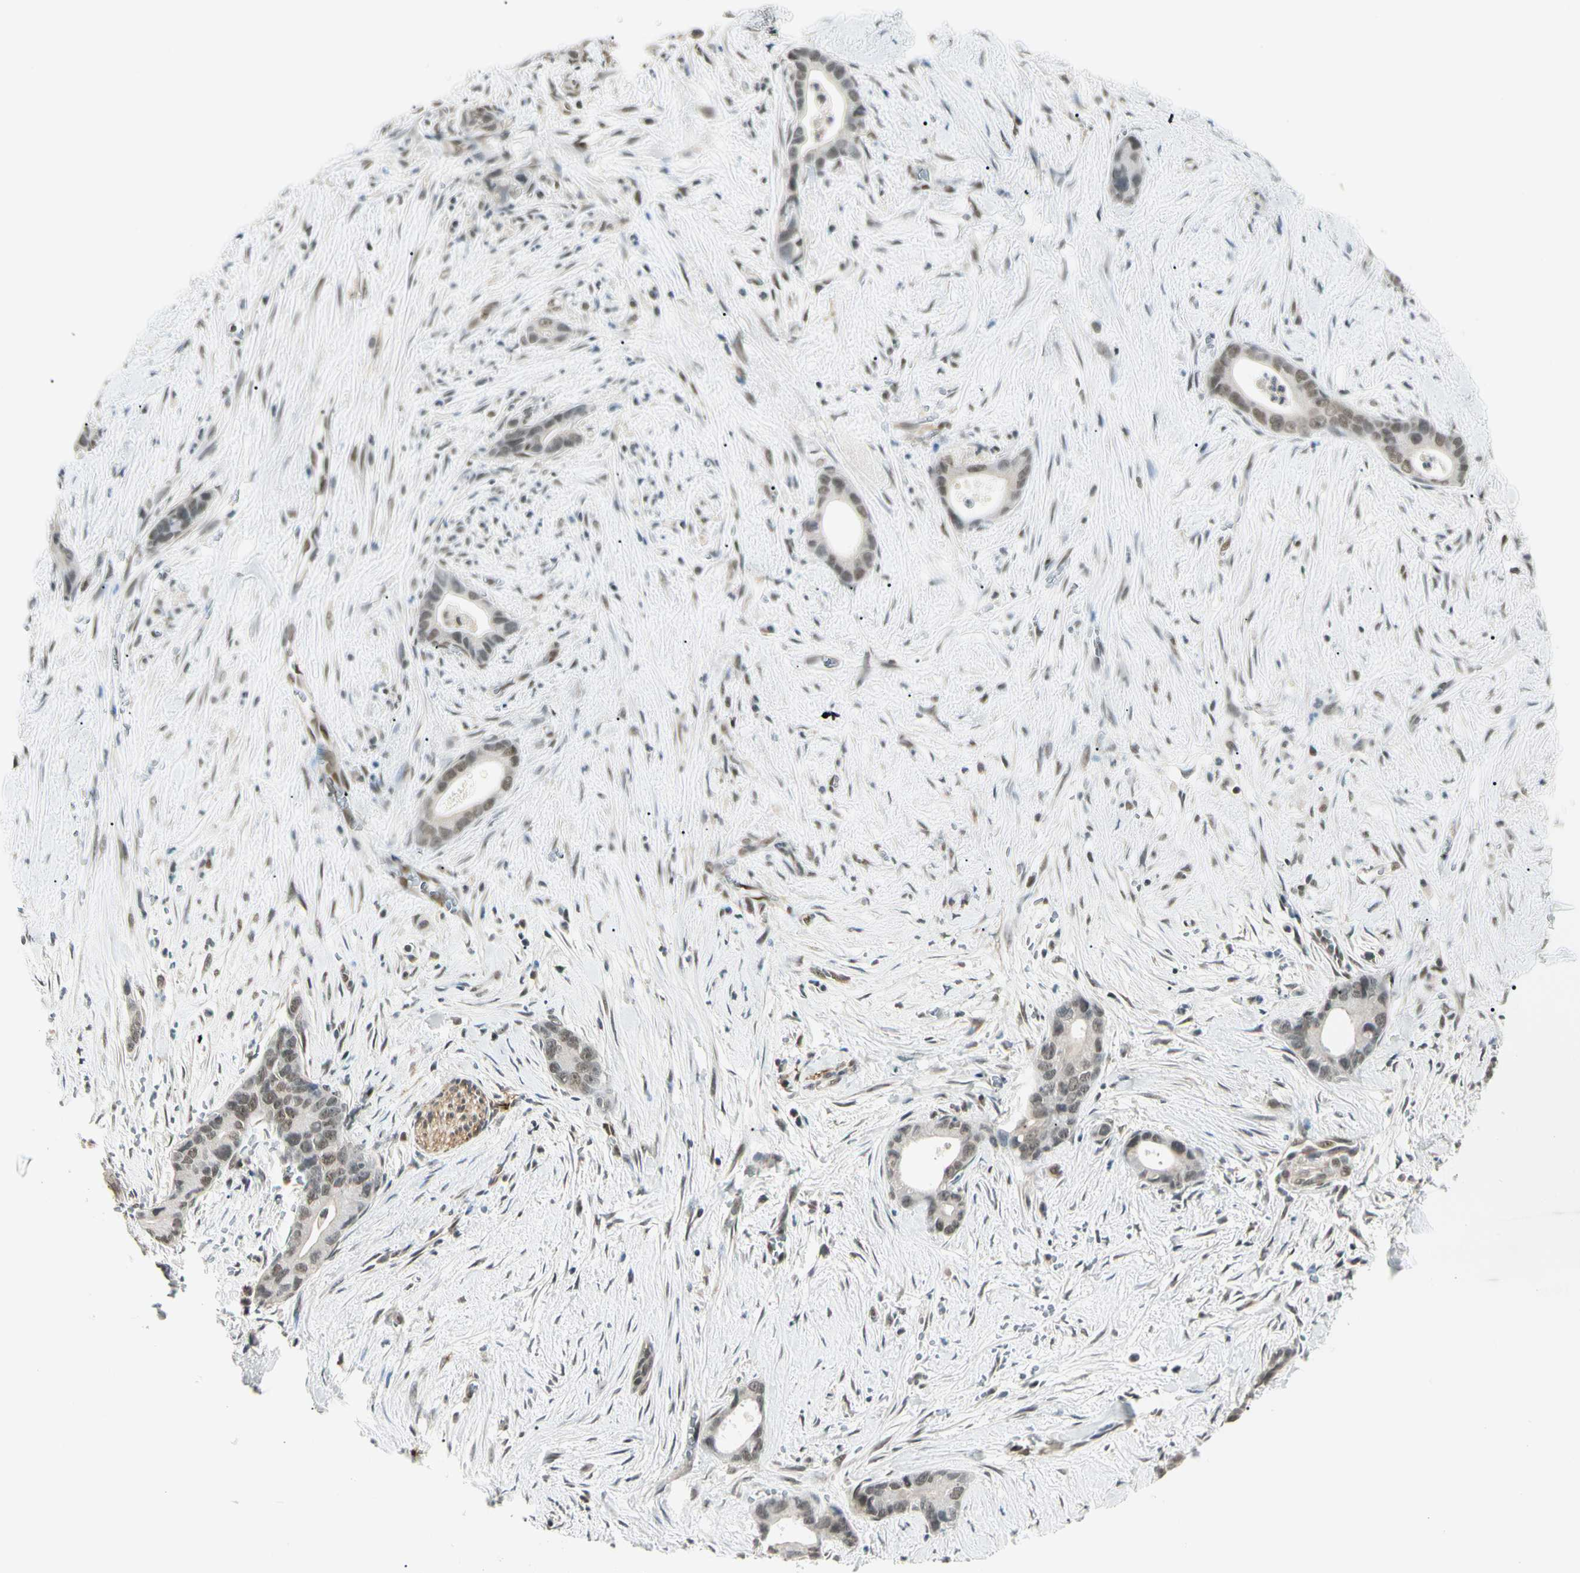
{"staining": {"intensity": "weak", "quantity": "25%-75%", "location": "nuclear"}, "tissue": "liver cancer", "cell_type": "Tumor cells", "image_type": "cancer", "snomed": [{"axis": "morphology", "description": "Cholangiocarcinoma"}, {"axis": "topography", "description": "Liver"}], "caption": "Liver cancer stained with DAB (3,3'-diaminobenzidine) IHC reveals low levels of weak nuclear staining in about 25%-75% of tumor cells.", "gene": "ZSCAN12", "patient": {"sex": "female", "age": 55}}